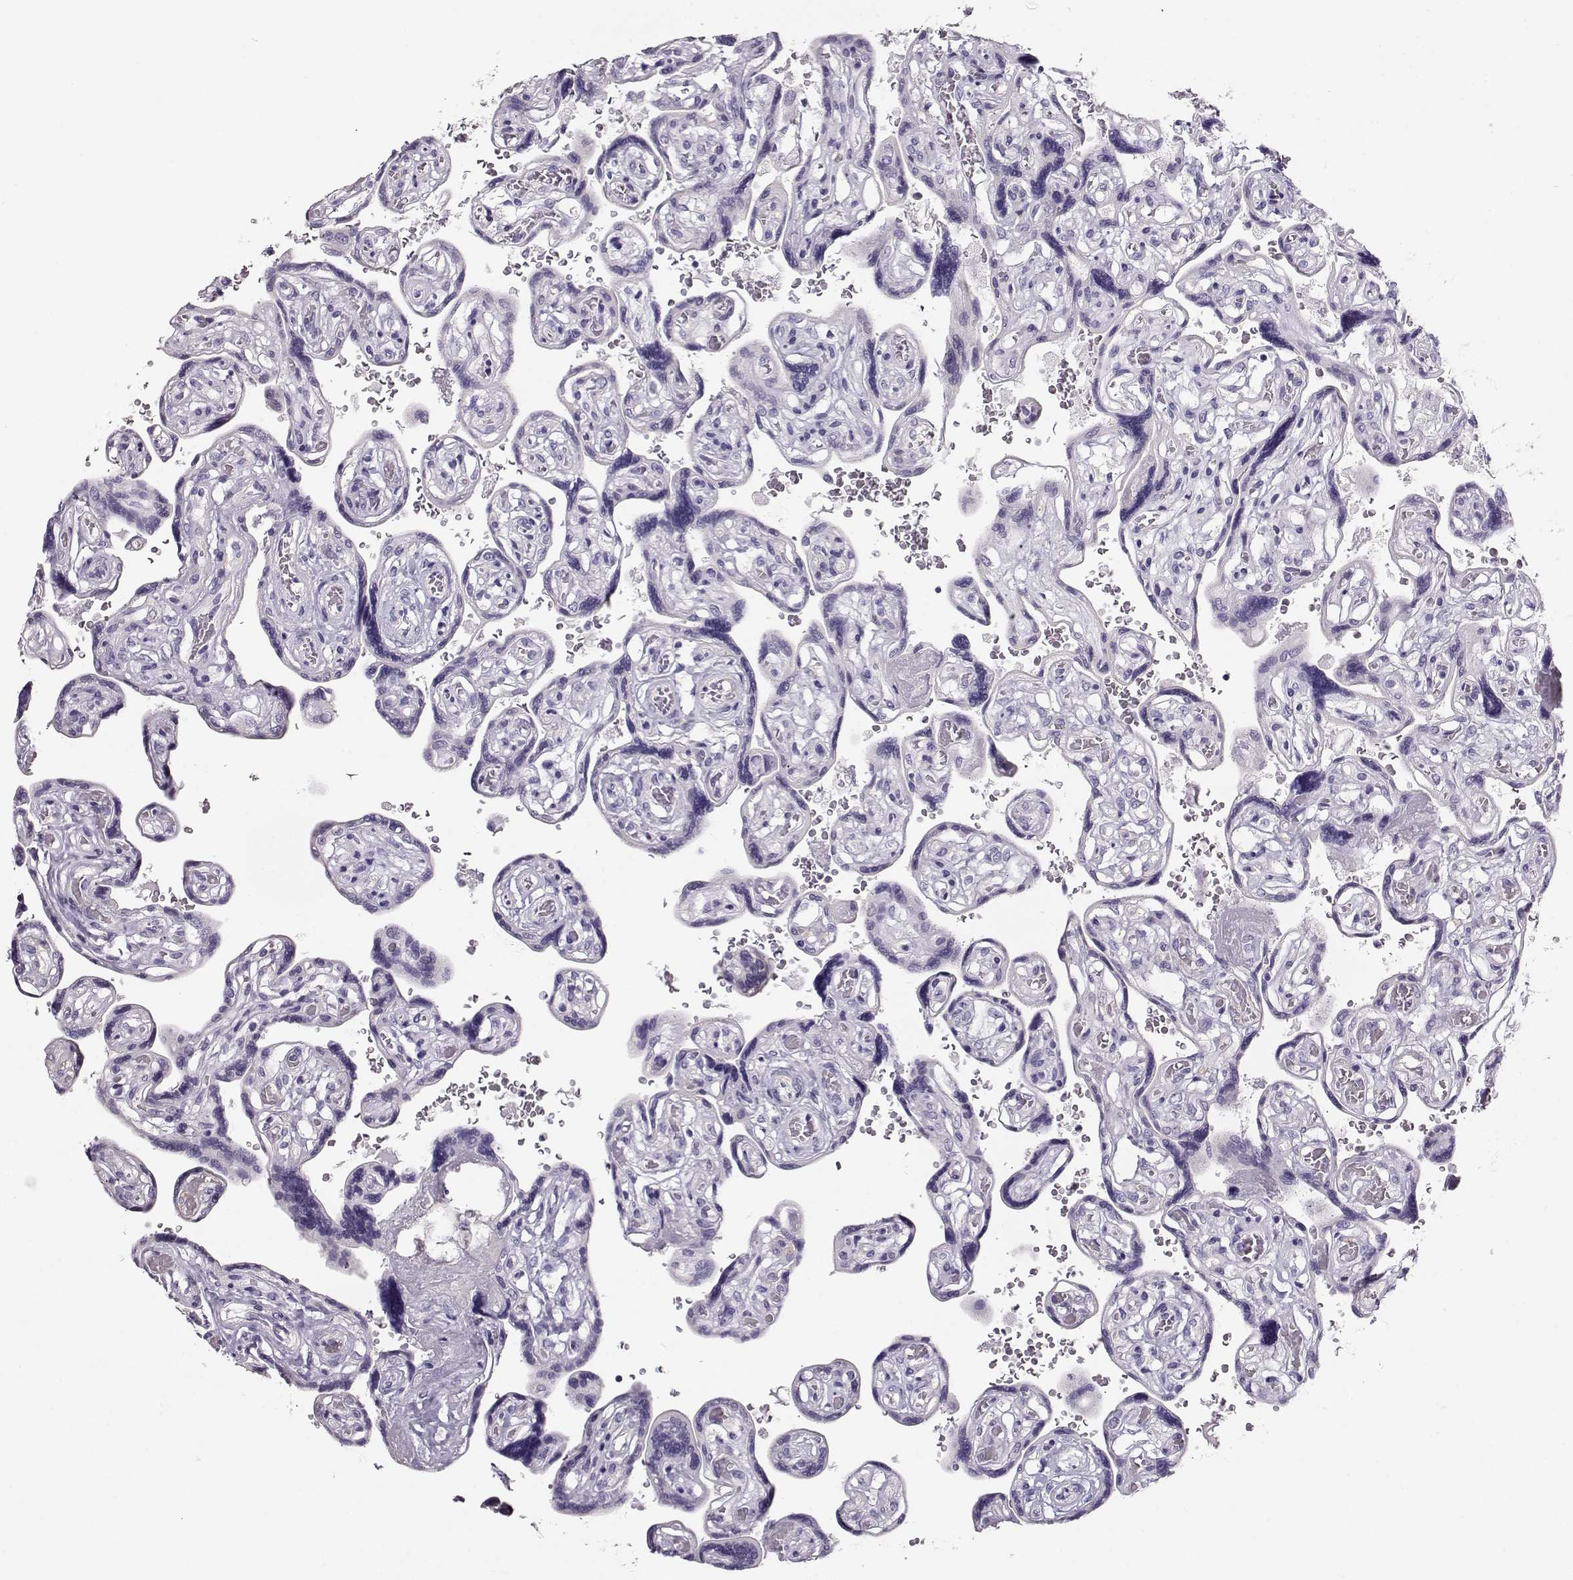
{"staining": {"intensity": "negative", "quantity": "none", "location": "none"}, "tissue": "placenta", "cell_type": "Decidual cells", "image_type": "normal", "snomed": [{"axis": "morphology", "description": "Normal tissue, NOS"}, {"axis": "topography", "description": "Placenta"}], "caption": "Placenta was stained to show a protein in brown. There is no significant staining in decidual cells. (DAB immunohistochemistry with hematoxylin counter stain).", "gene": "RBM44", "patient": {"sex": "female", "age": 32}}